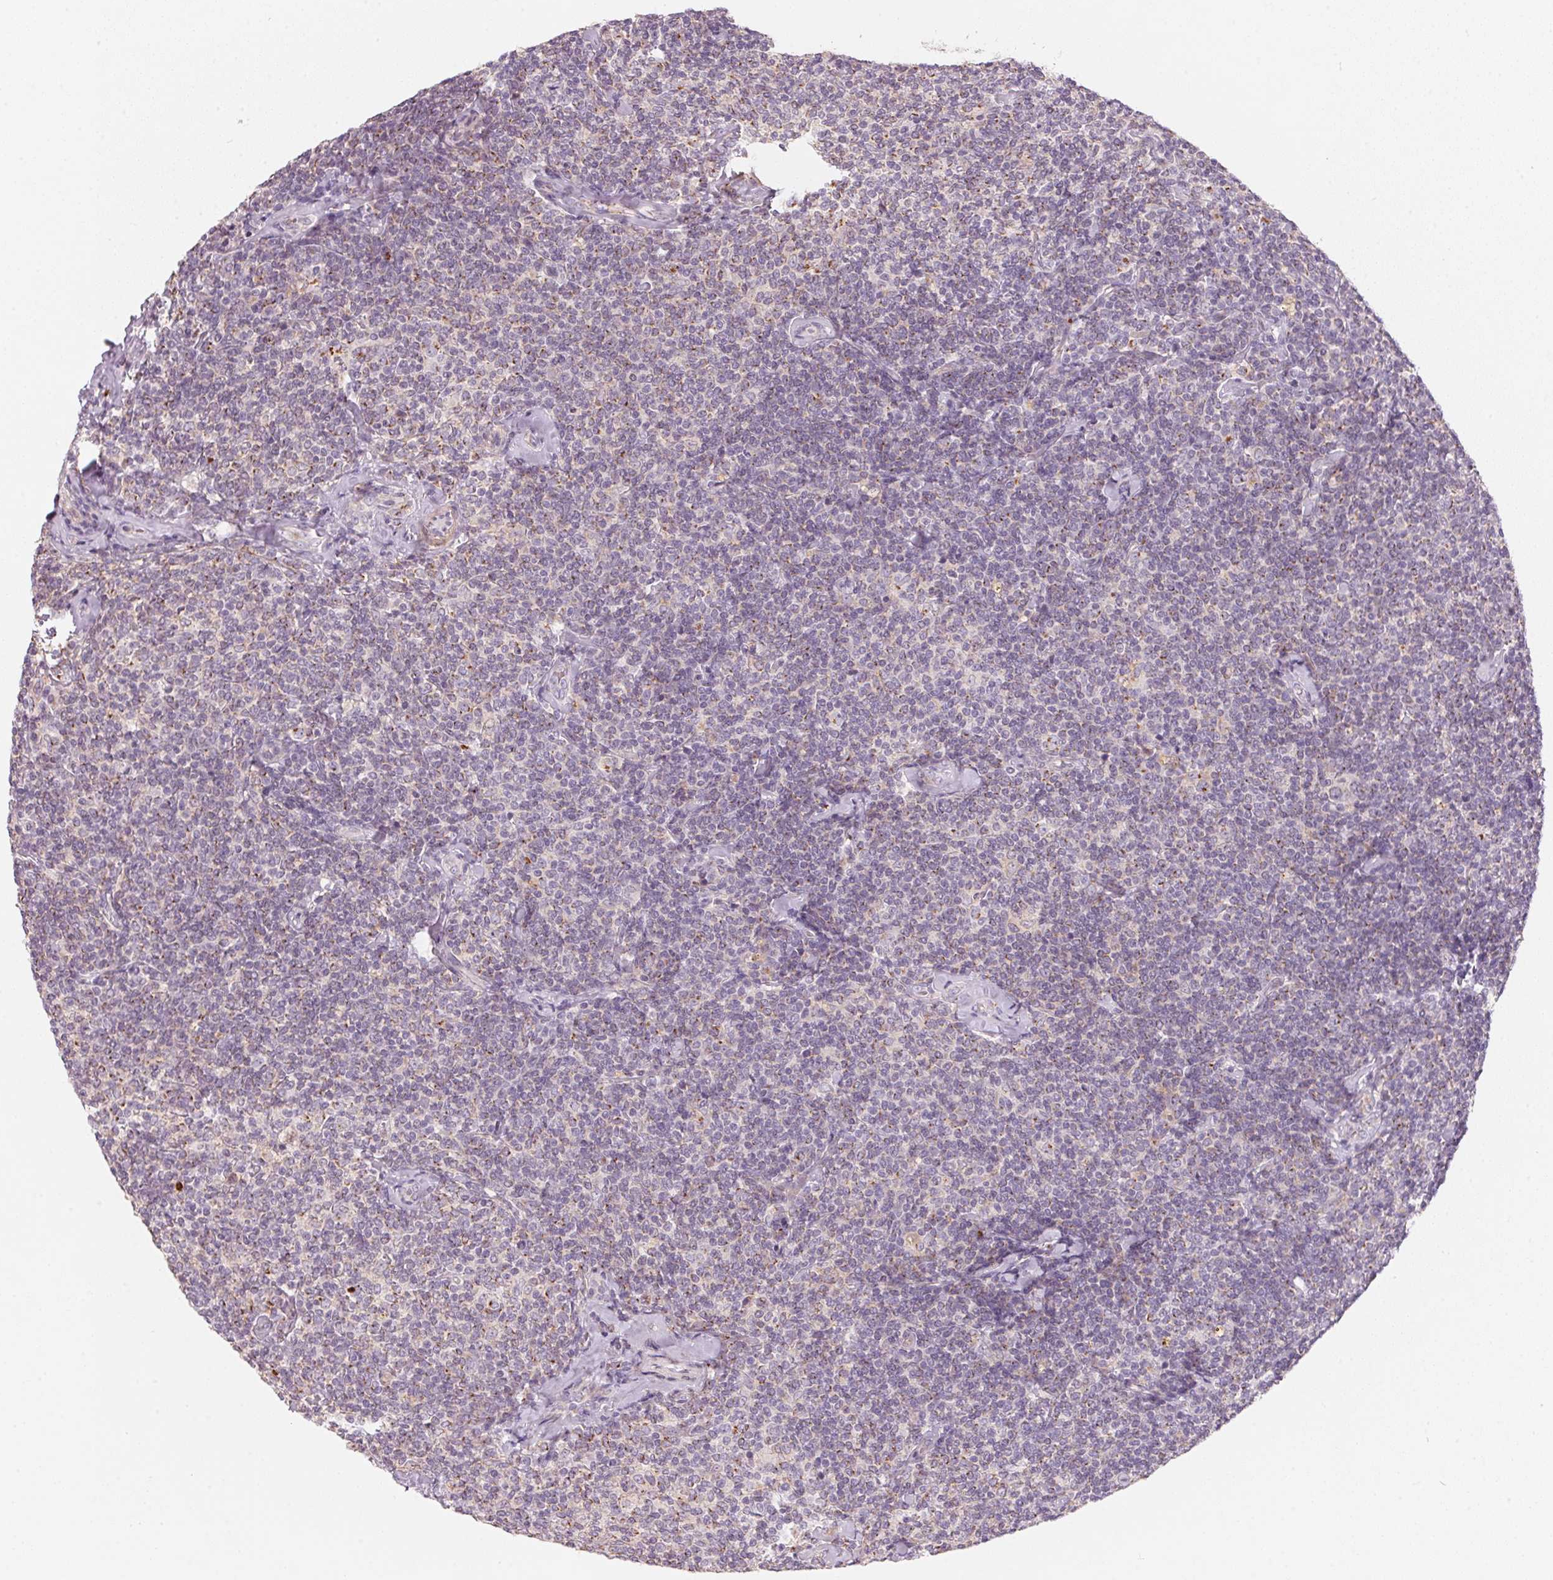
{"staining": {"intensity": "weak", "quantity": "<25%", "location": "cytoplasmic/membranous"}, "tissue": "lymphoma", "cell_type": "Tumor cells", "image_type": "cancer", "snomed": [{"axis": "morphology", "description": "Malignant lymphoma, non-Hodgkin's type, Low grade"}, {"axis": "topography", "description": "Lymph node"}], "caption": "Micrograph shows no significant protein expression in tumor cells of low-grade malignant lymphoma, non-Hodgkin's type.", "gene": "DRAM2", "patient": {"sex": "female", "age": 56}}